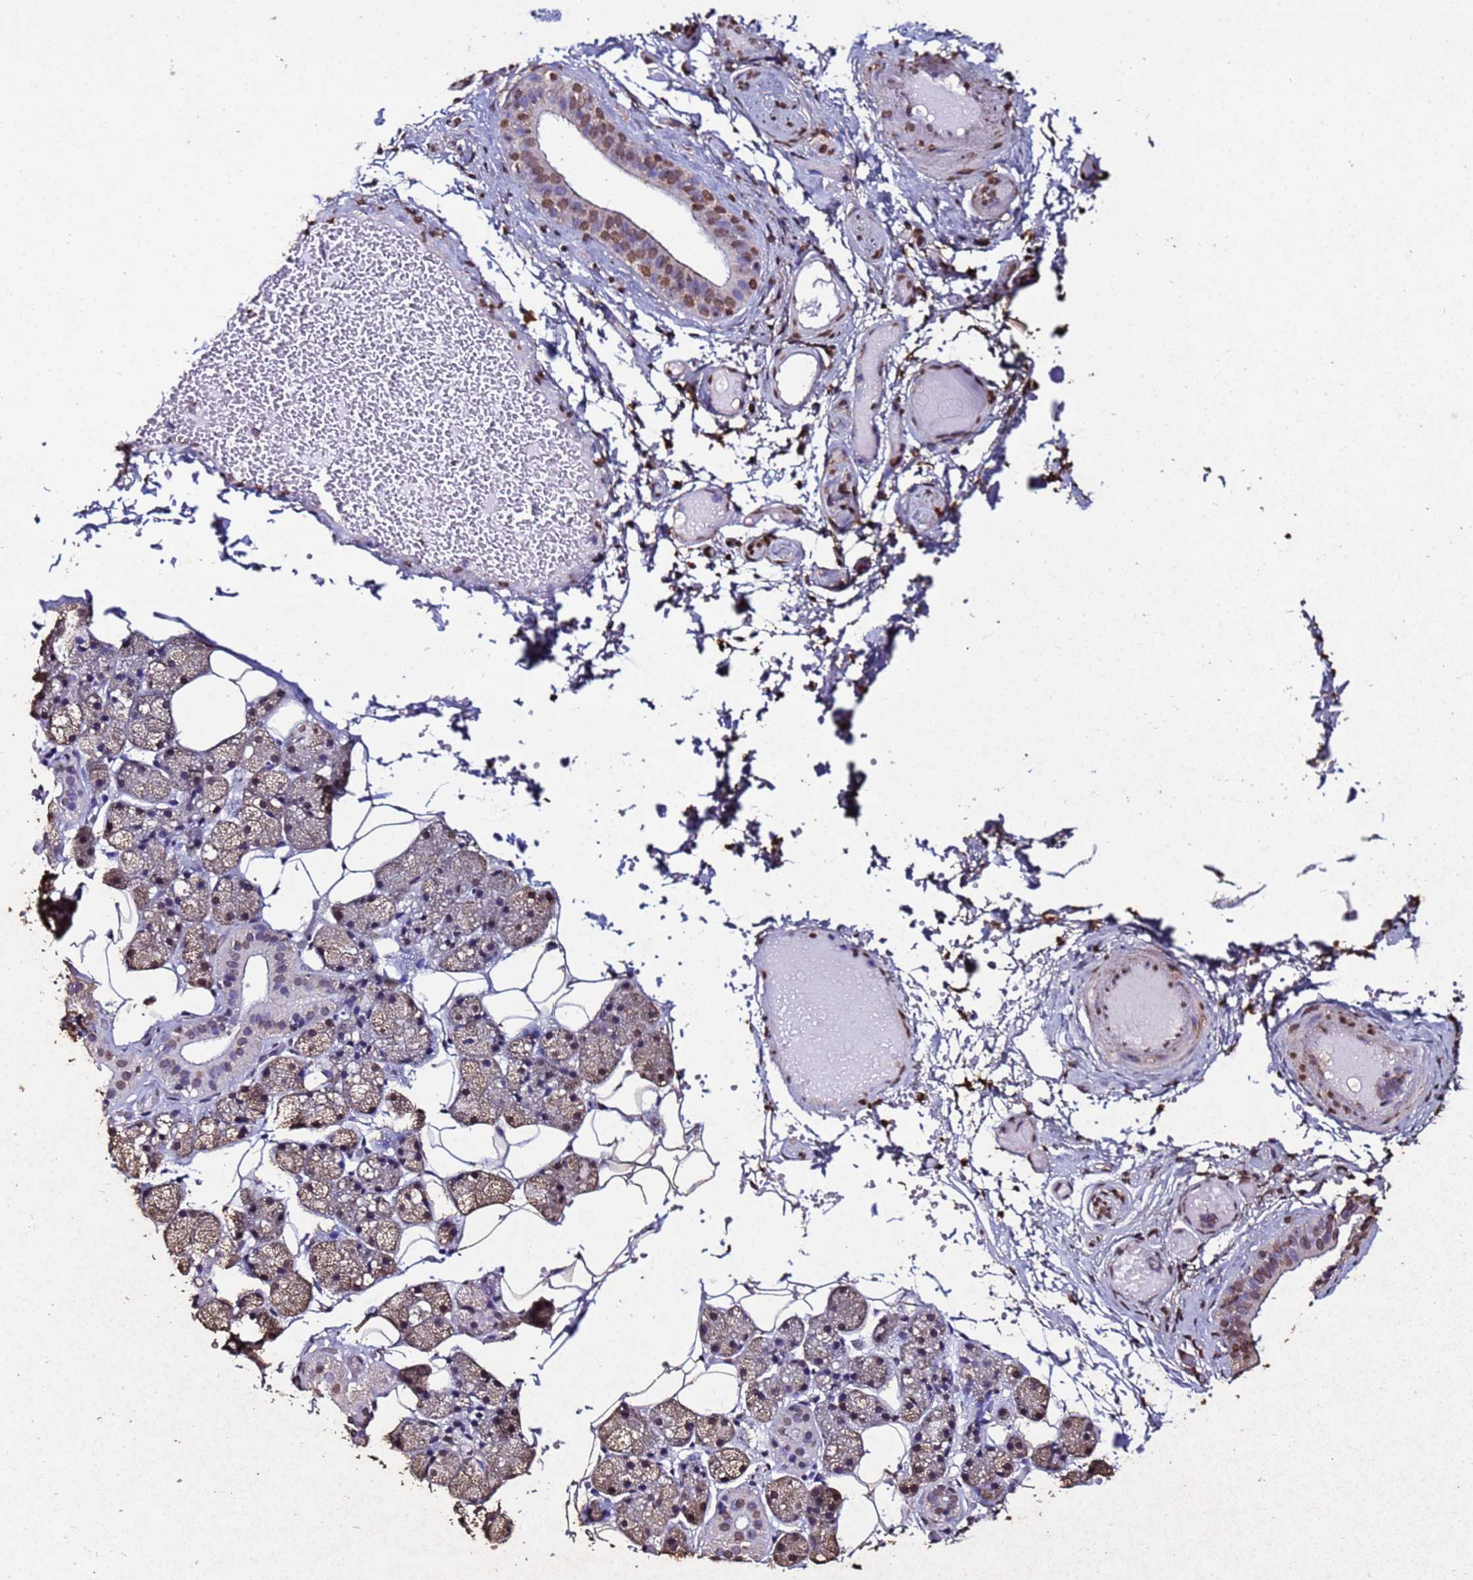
{"staining": {"intensity": "moderate", "quantity": ">75%", "location": "cytoplasmic/membranous,nuclear"}, "tissue": "salivary gland", "cell_type": "Glandular cells", "image_type": "normal", "snomed": [{"axis": "morphology", "description": "Normal tissue, NOS"}, {"axis": "topography", "description": "Salivary gland"}], "caption": "IHC of normal salivary gland displays medium levels of moderate cytoplasmic/membranous,nuclear positivity in approximately >75% of glandular cells.", "gene": "TRIP6", "patient": {"sex": "female", "age": 33}}